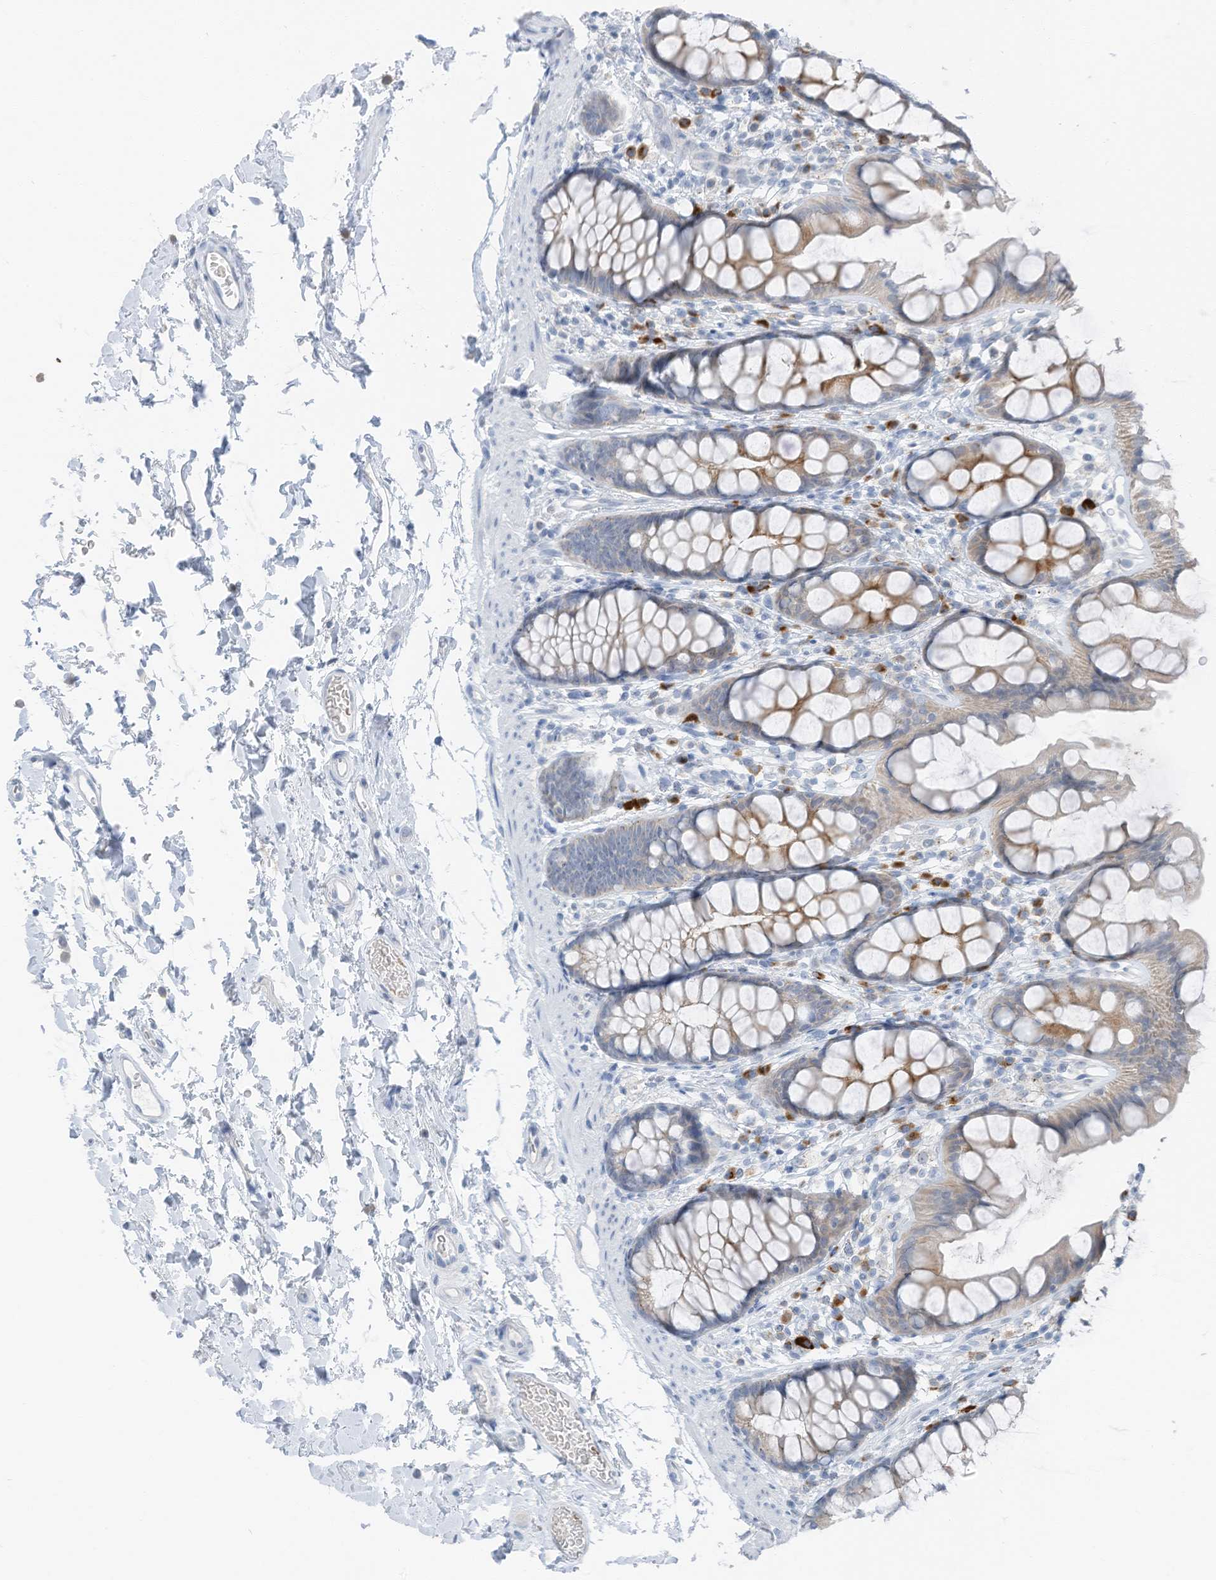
{"staining": {"intensity": "moderate", "quantity": "<25%", "location": "cytoplasmic/membranous"}, "tissue": "rectum", "cell_type": "Glandular cells", "image_type": "normal", "snomed": [{"axis": "morphology", "description": "Normal tissue, NOS"}, {"axis": "topography", "description": "Rectum"}], "caption": "High-power microscopy captured an IHC micrograph of normal rectum, revealing moderate cytoplasmic/membranous expression in approximately <25% of glandular cells. Using DAB (3,3'-diaminobenzidine) (brown) and hematoxylin (blue) stains, captured at high magnification using brightfield microscopy.", "gene": "CHMP2B", "patient": {"sex": "female", "age": 65}}